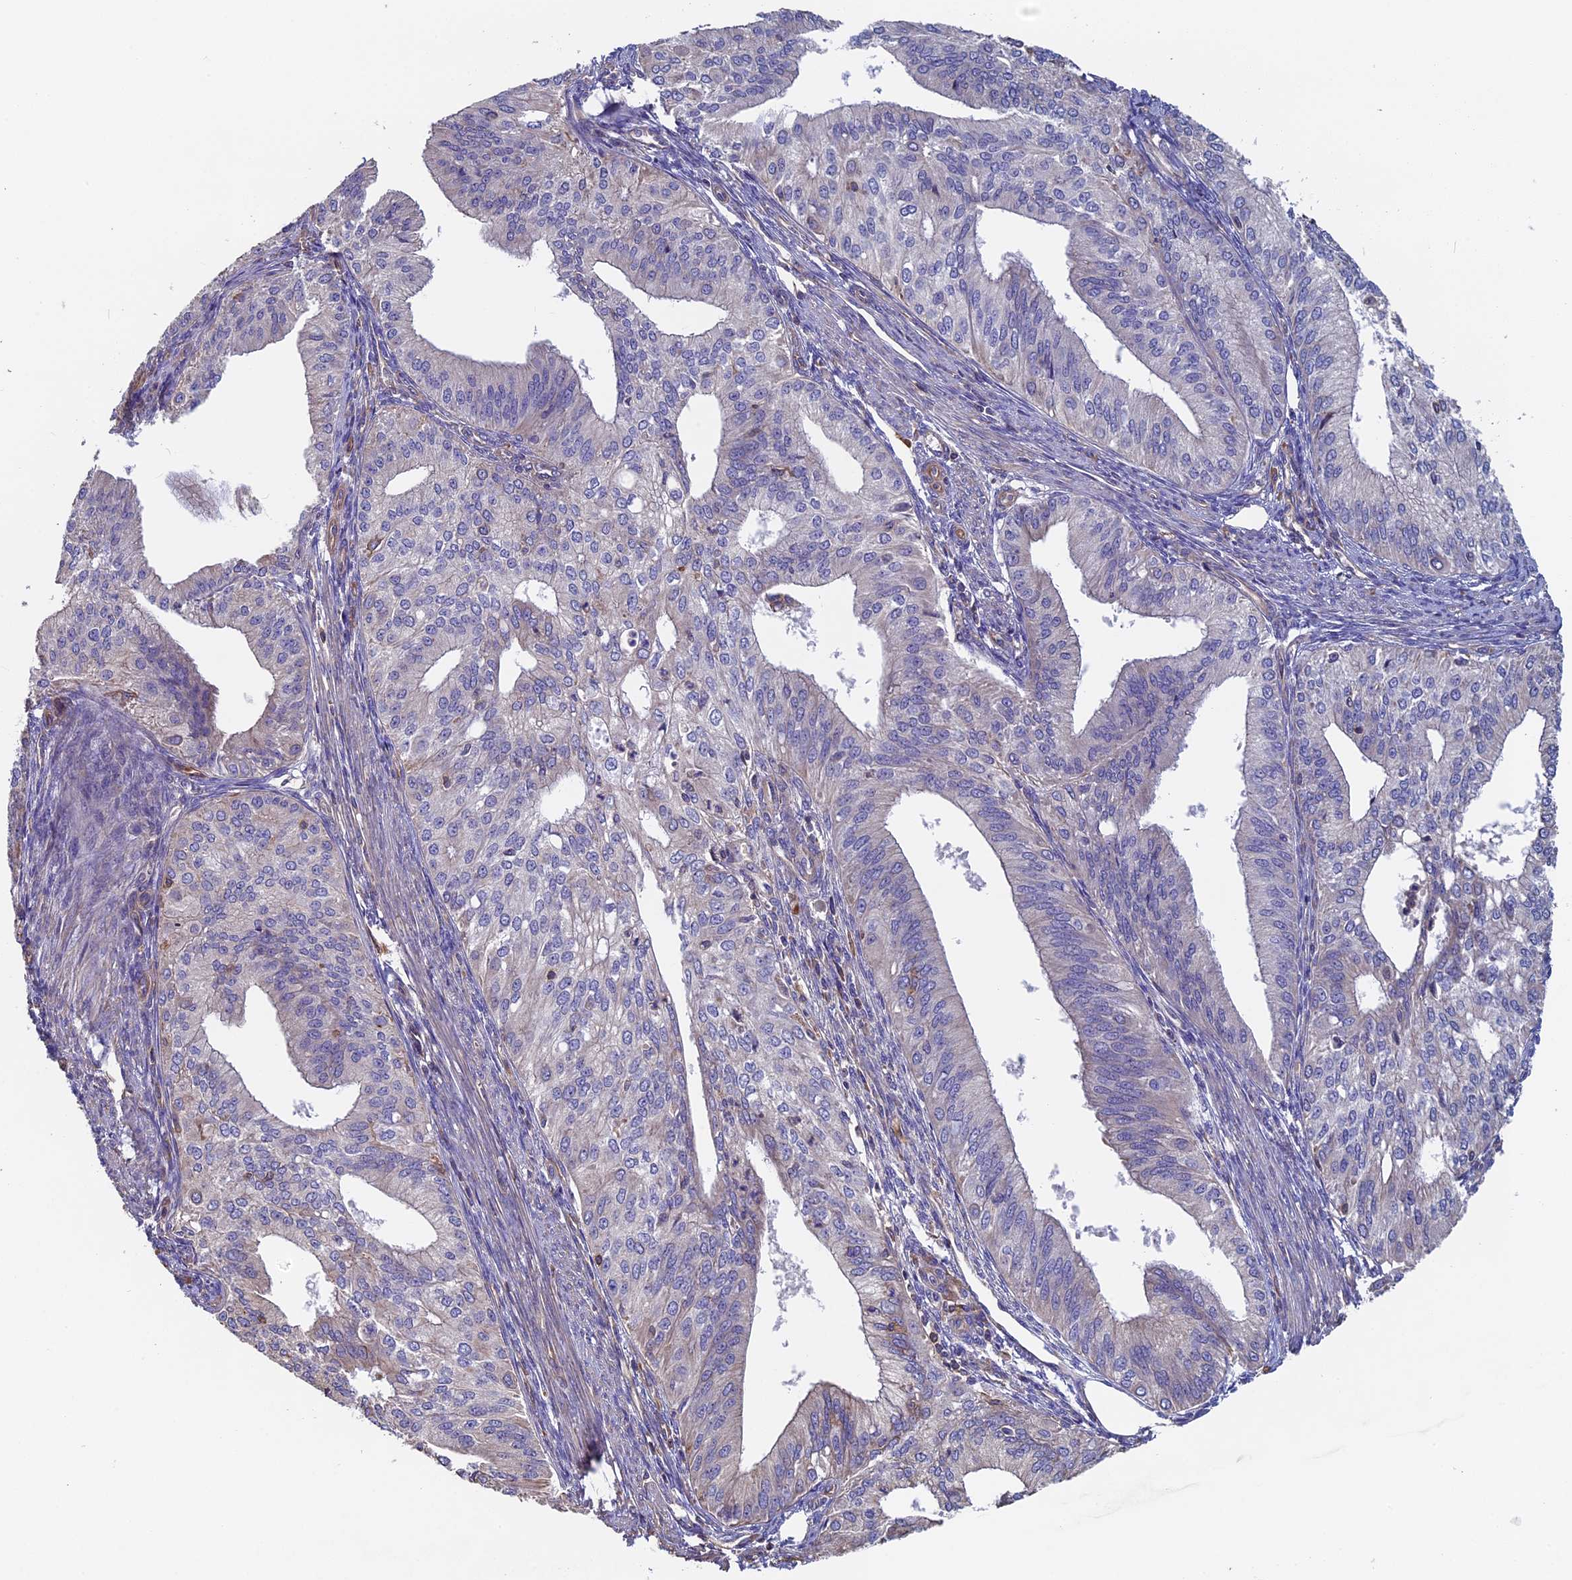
{"staining": {"intensity": "weak", "quantity": "<25%", "location": "cytoplasmic/membranous"}, "tissue": "endometrial cancer", "cell_type": "Tumor cells", "image_type": "cancer", "snomed": [{"axis": "morphology", "description": "Adenocarcinoma, NOS"}, {"axis": "topography", "description": "Endometrium"}], "caption": "High power microscopy histopathology image of an immunohistochemistry (IHC) image of endometrial cancer (adenocarcinoma), revealing no significant staining in tumor cells.", "gene": "CCDC153", "patient": {"sex": "female", "age": 50}}